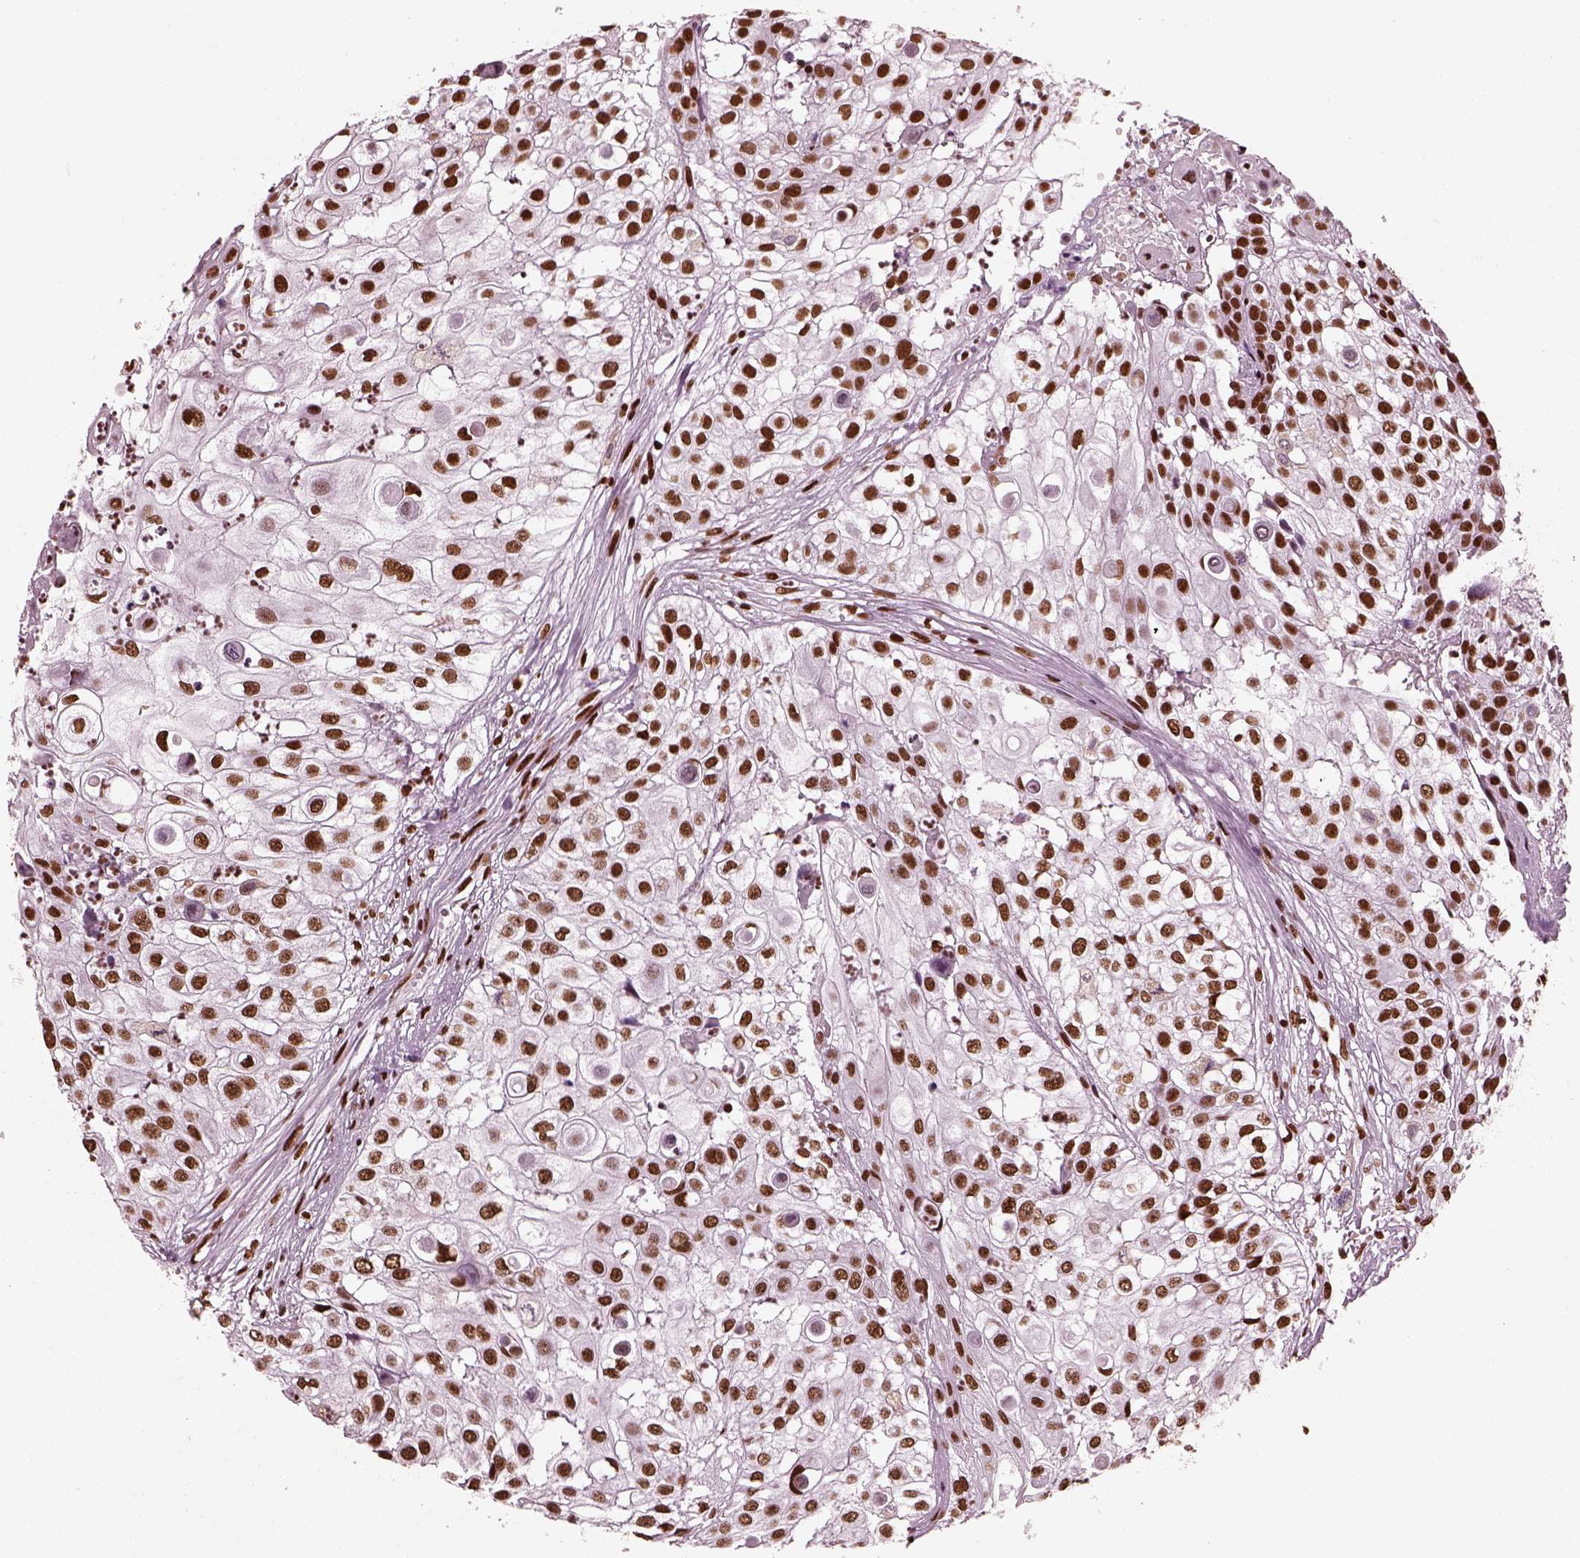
{"staining": {"intensity": "strong", "quantity": ">75%", "location": "nuclear"}, "tissue": "urothelial cancer", "cell_type": "Tumor cells", "image_type": "cancer", "snomed": [{"axis": "morphology", "description": "Urothelial carcinoma, High grade"}, {"axis": "topography", "description": "Urinary bladder"}], "caption": "Urothelial cancer stained for a protein (brown) displays strong nuclear positive positivity in about >75% of tumor cells.", "gene": "CBFA2T3", "patient": {"sex": "female", "age": 79}}